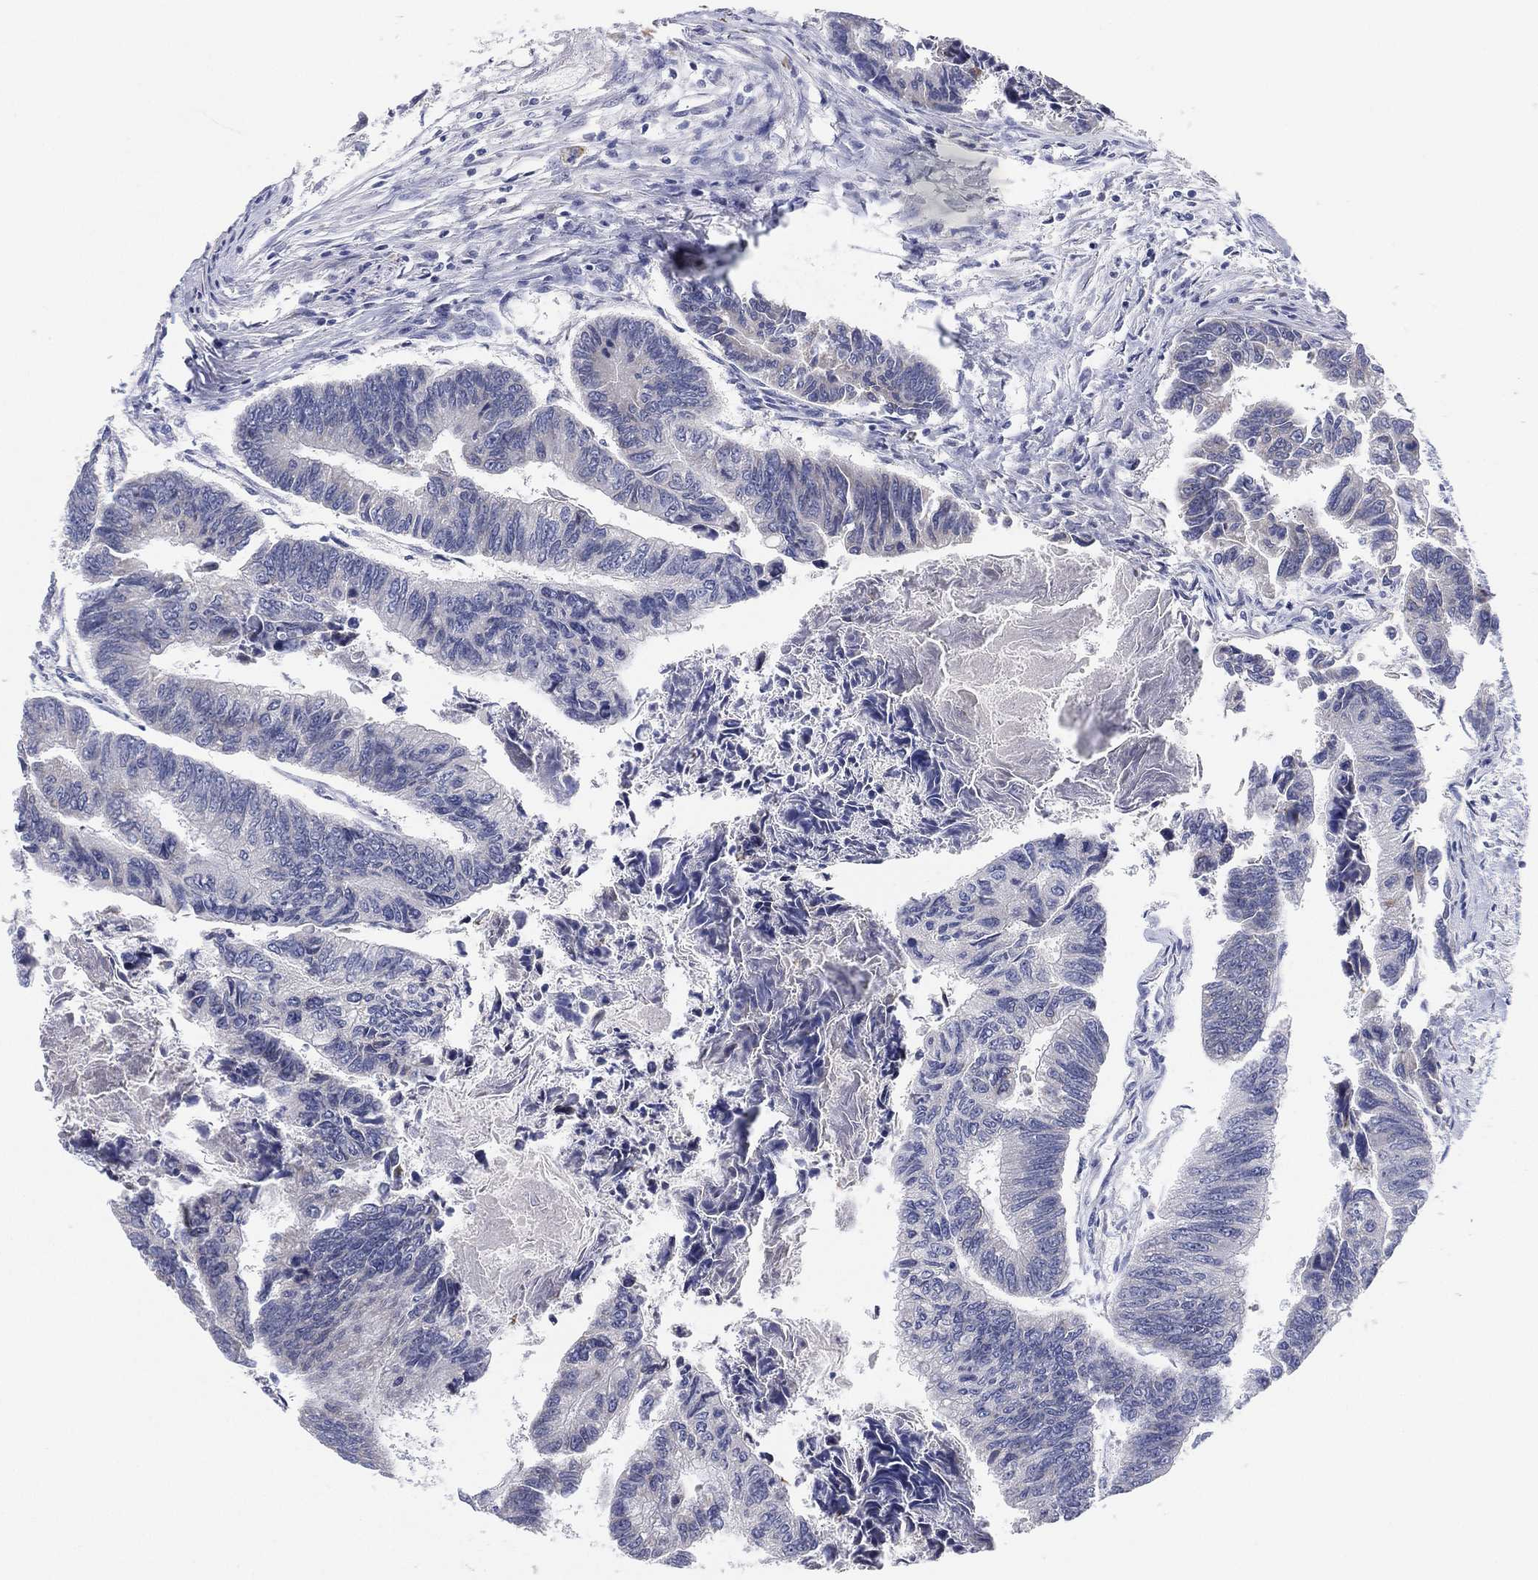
{"staining": {"intensity": "negative", "quantity": "none", "location": "none"}, "tissue": "colorectal cancer", "cell_type": "Tumor cells", "image_type": "cancer", "snomed": [{"axis": "morphology", "description": "Adenocarcinoma, NOS"}, {"axis": "topography", "description": "Colon"}], "caption": "Tumor cells show no significant protein staining in colorectal adenocarcinoma.", "gene": "TMEM40", "patient": {"sex": "female", "age": 65}}